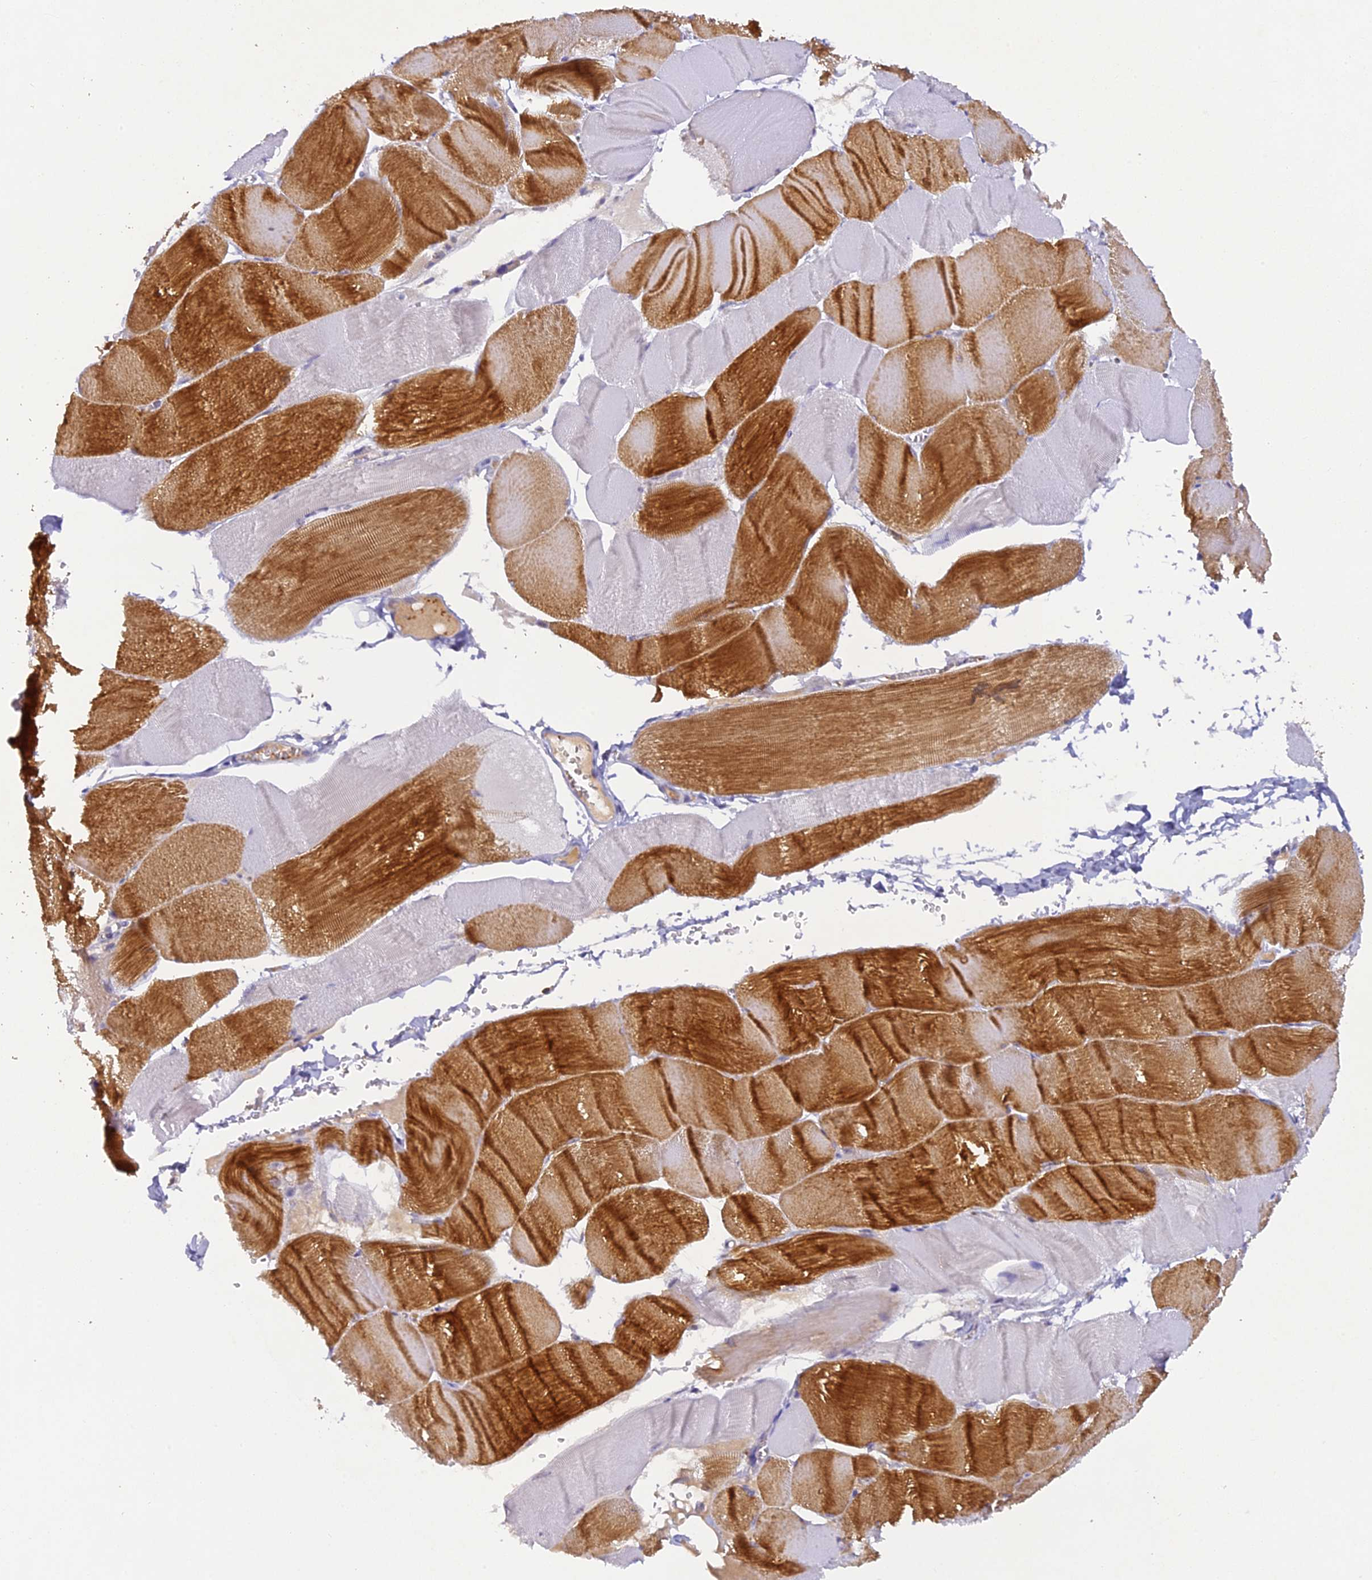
{"staining": {"intensity": "strong", "quantity": "25%-75%", "location": "cytoplasmic/membranous"}, "tissue": "skeletal muscle", "cell_type": "Myocytes", "image_type": "normal", "snomed": [{"axis": "morphology", "description": "Normal tissue, NOS"}, {"axis": "morphology", "description": "Basal cell carcinoma"}, {"axis": "topography", "description": "Skeletal muscle"}], "caption": "Human skeletal muscle stained with a brown dye exhibits strong cytoplasmic/membranous positive expression in approximately 25%-75% of myocytes.", "gene": "FYB1", "patient": {"sex": "female", "age": 64}}